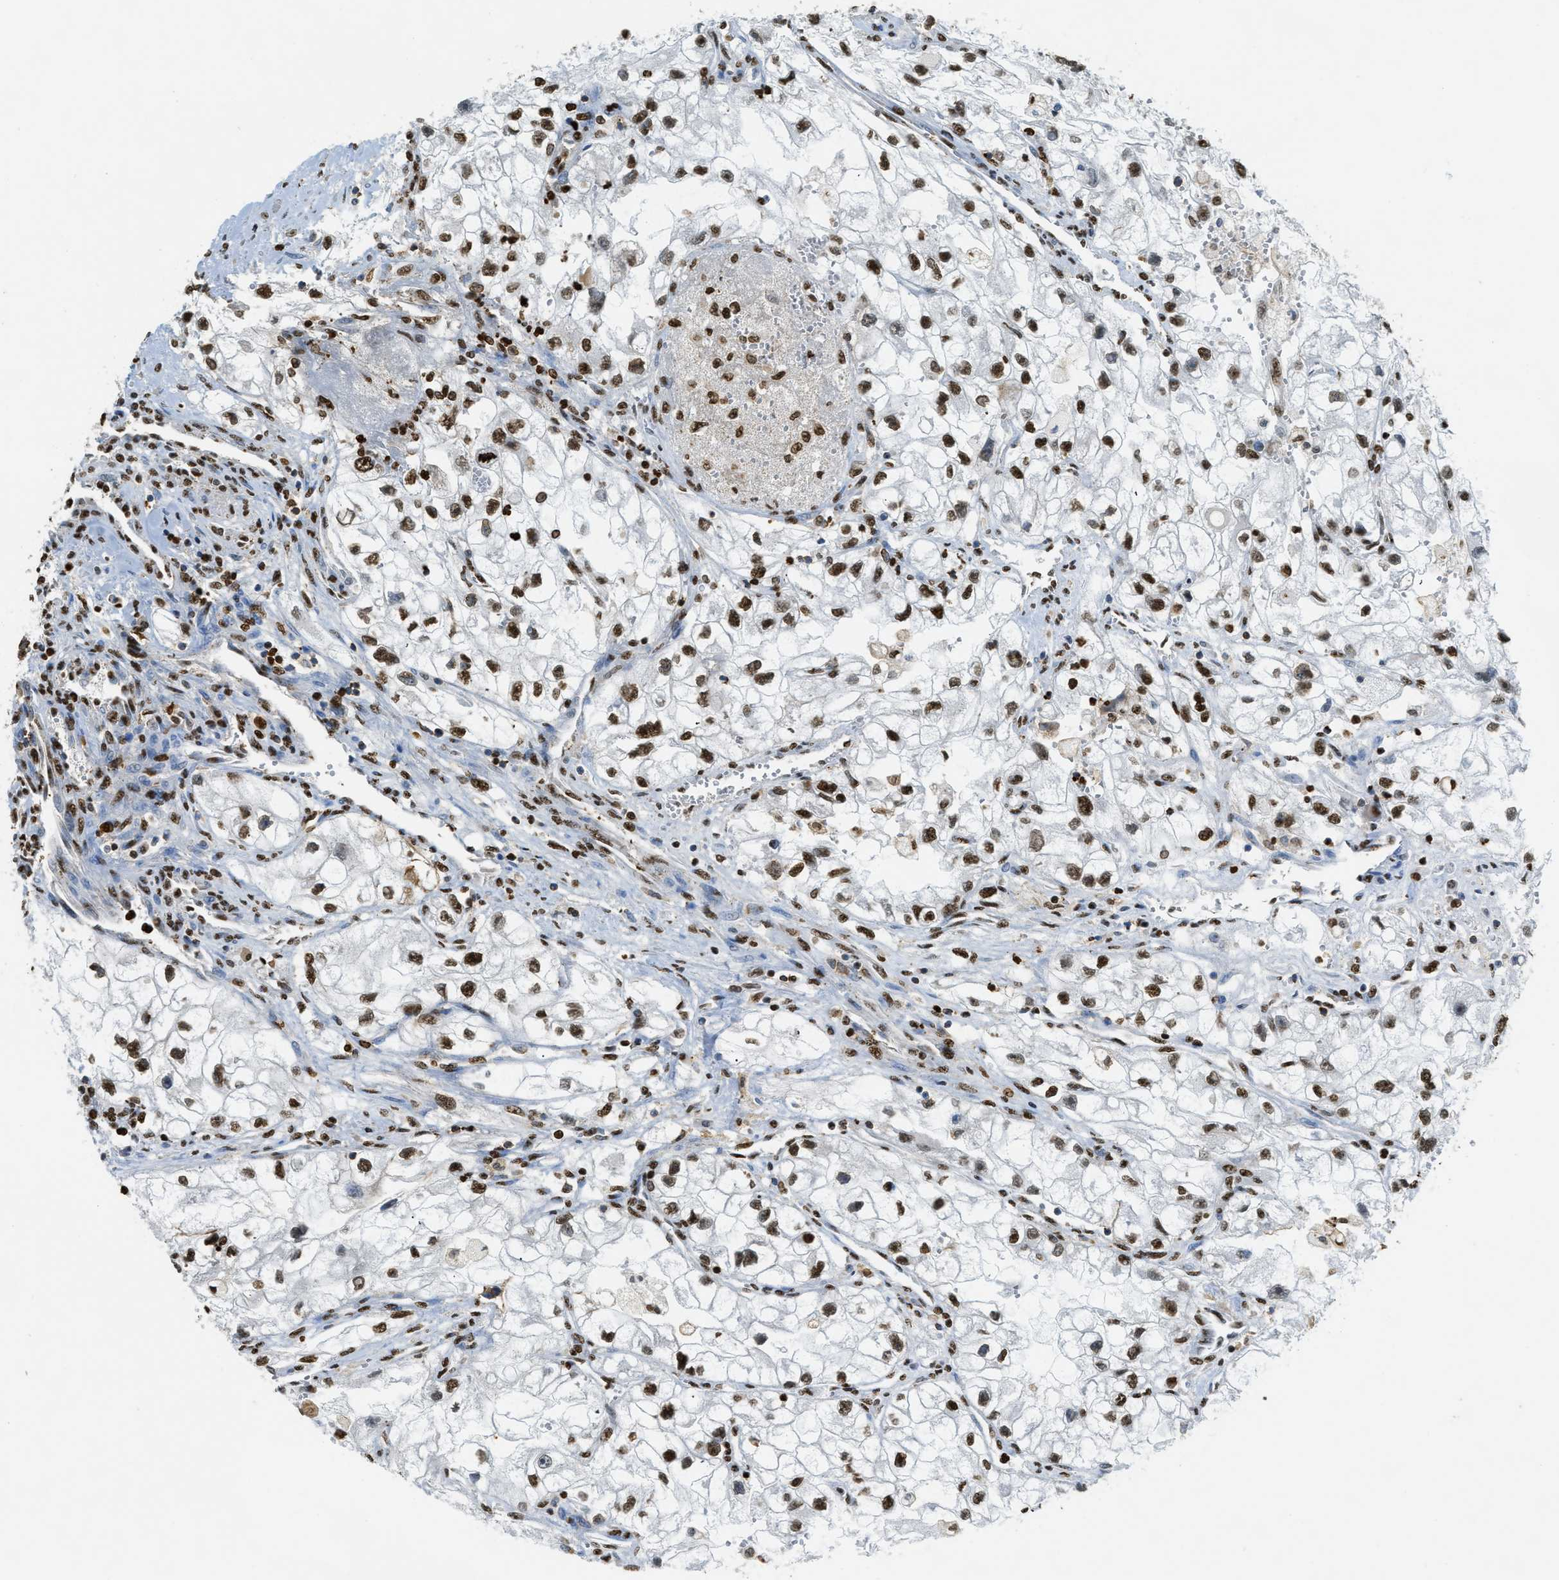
{"staining": {"intensity": "moderate", "quantity": ">75%", "location": "nuclear"}, "tissue": "renal cancer", "cell_type": "Tumor cells", "image_type": "cancer", "snomed": [{"axis": "morphology", "description": "Adenocarcinoma, NOS"}, {"axis": "topography", "description": "Kidney"}], "caption": "Moderate nuclear expression for a protein is identified in about >75% of tumor cells of adenocarcinoma (renal) using IHC.", "gene": "NR5A2", "patient": {"sex": "female", "age": 70}}